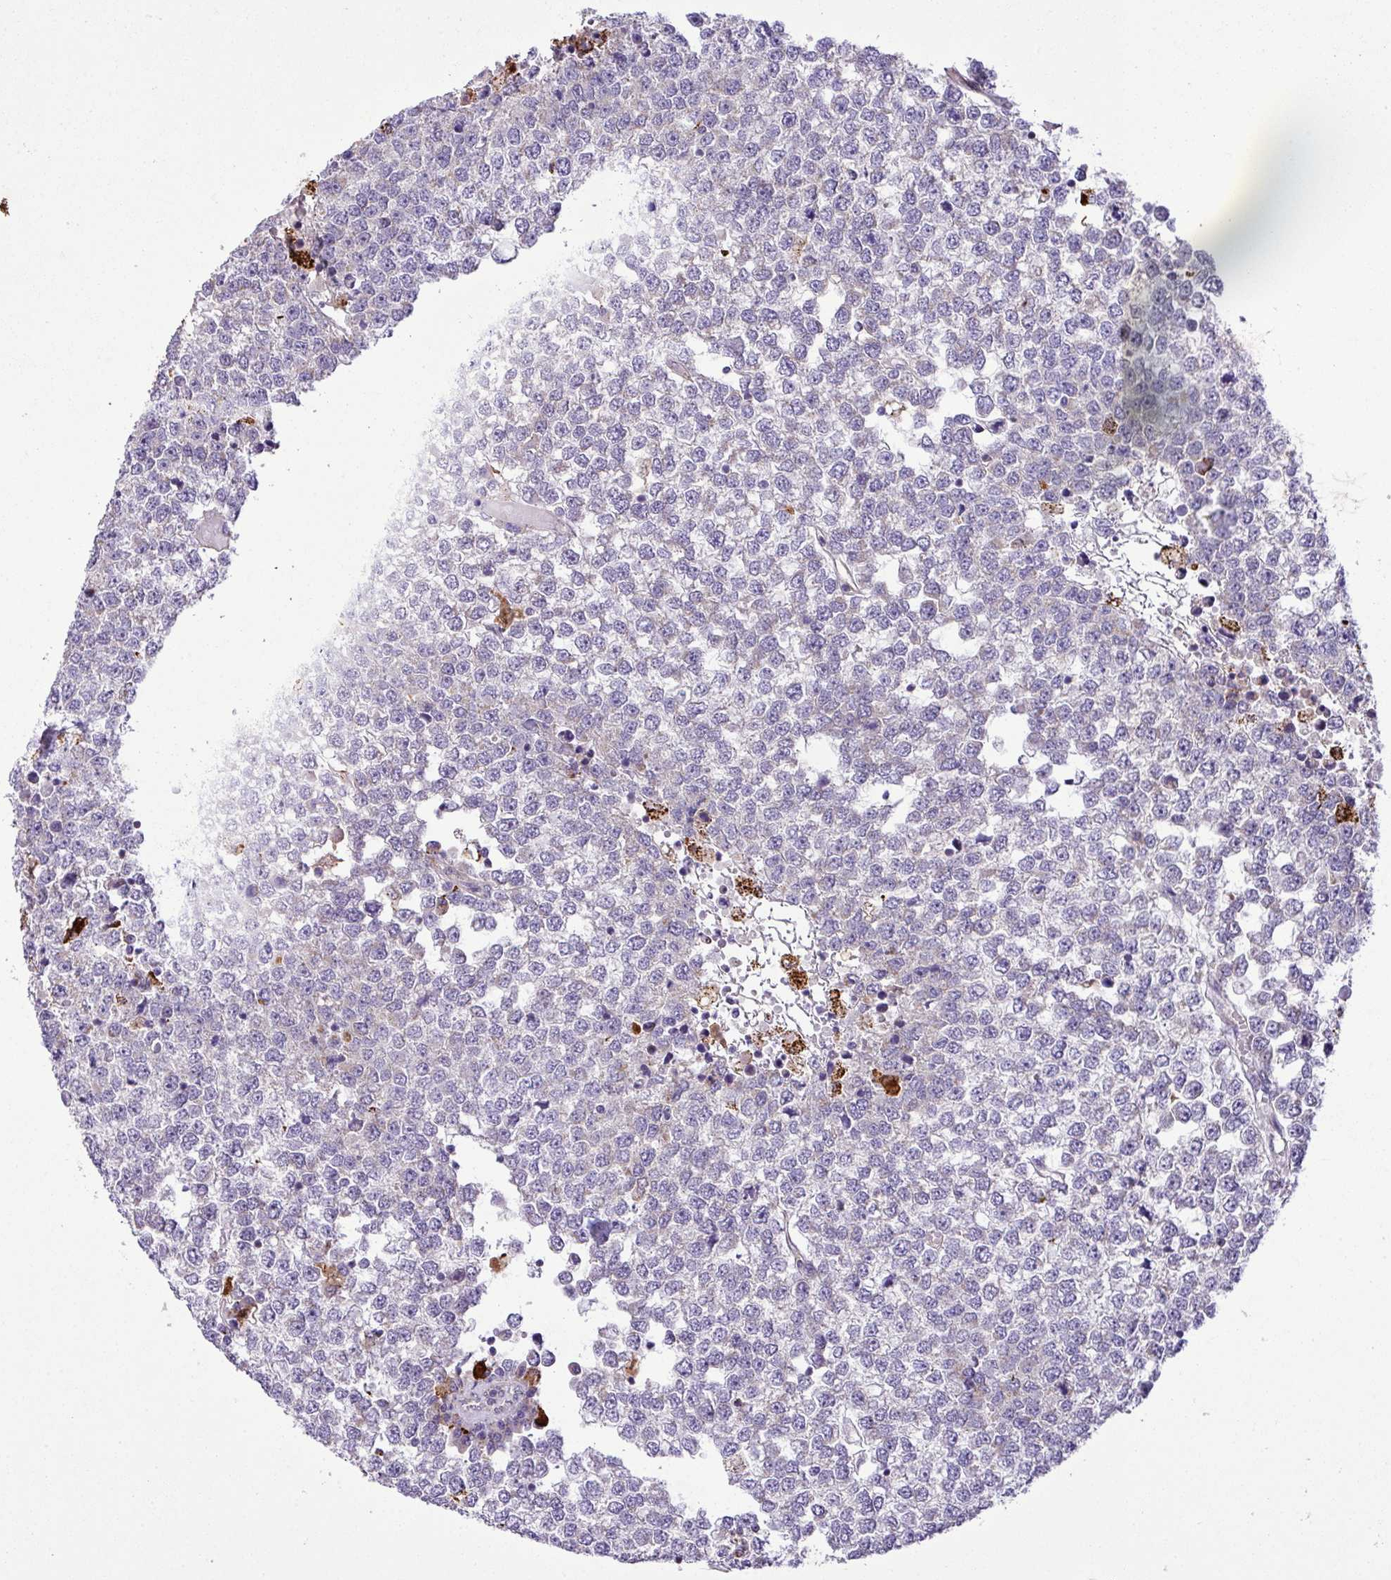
{"staining": {"intensity": "negative", "quantity": "none", "location": "none"}, "tissue": "testis cancer", "cell_type": "Tumor cells", "image_type": "cancer", "snomed": [{"axis": "morphology", "description": "Seminoma, NOS"}, {"axis": "topography", "description": "Testis"}], "caption": "Immunohistochemical staining of human seminoma (testis) shows no significant expression in tumor cells.", "gene": "SGPP1", "patient": {"sex": "male", "age": 65}}